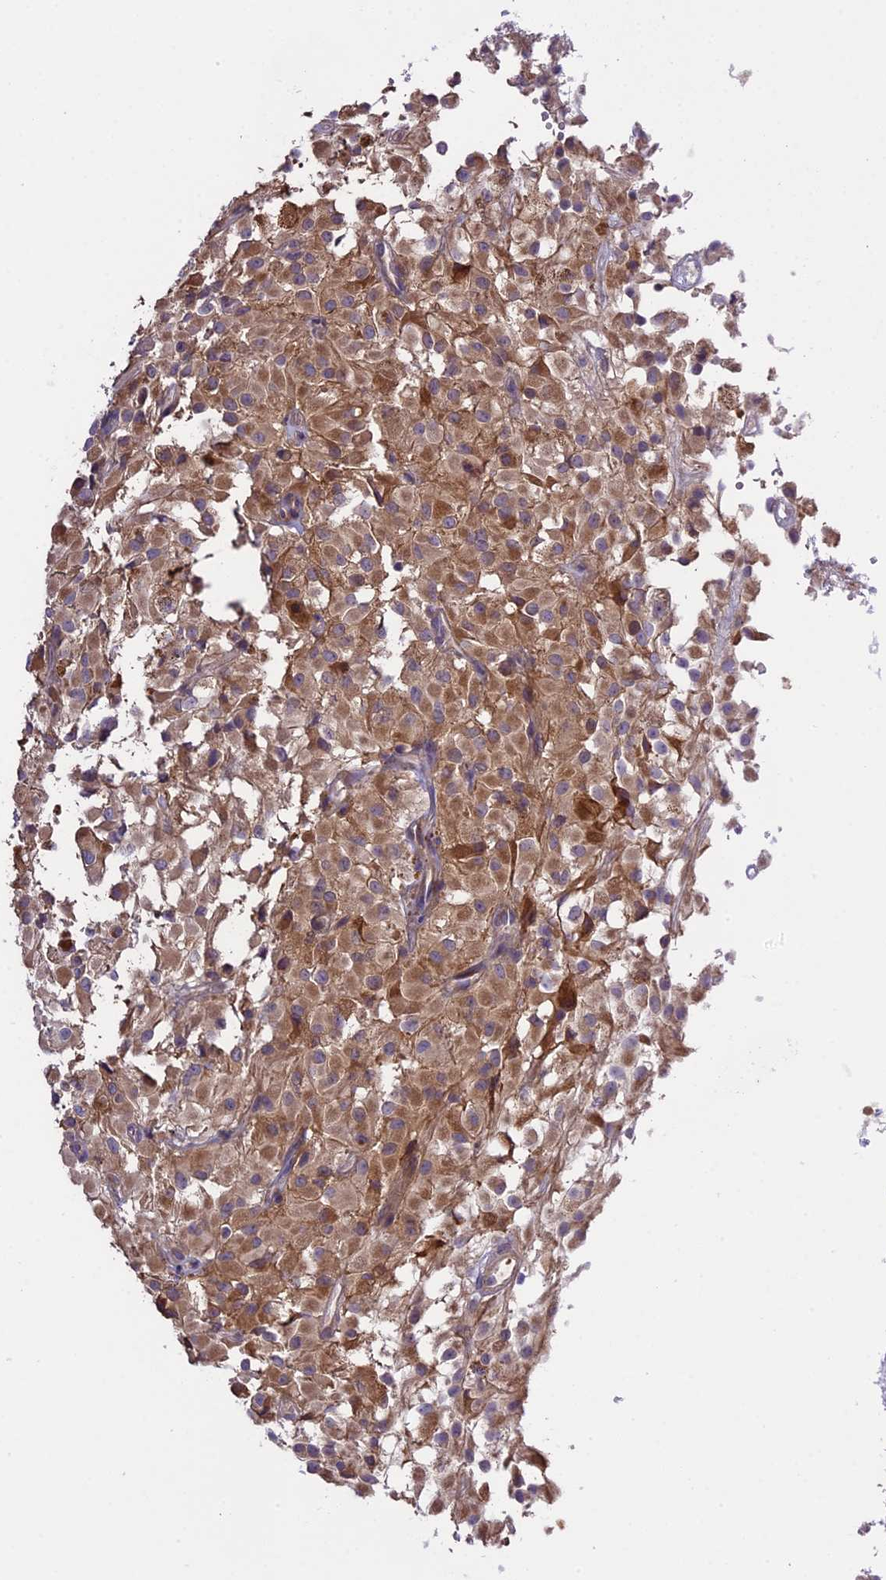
{"staining": {"intensity": "moderate", "quantity": "25%-75%", "location": "cytoplasmic/membranous"}, "tissue": "glioma", "cell_type": "Tumor cells", "image_type": "cancer", "snomed": [{"axis": "morphology", "description": "Glioma, malignant, High grade"}, {"axis": "topography", "description": "Brain"}], "caption": "Immunohistochemistry (DAB) staining of human malignant glioma (high-grade) shows moderate cytoplasmic/membranous protein staining in approximately 25%-75% of tumor cells.", "gene": "ABCC10", "patient": {"sex": "female", "age": 59}}